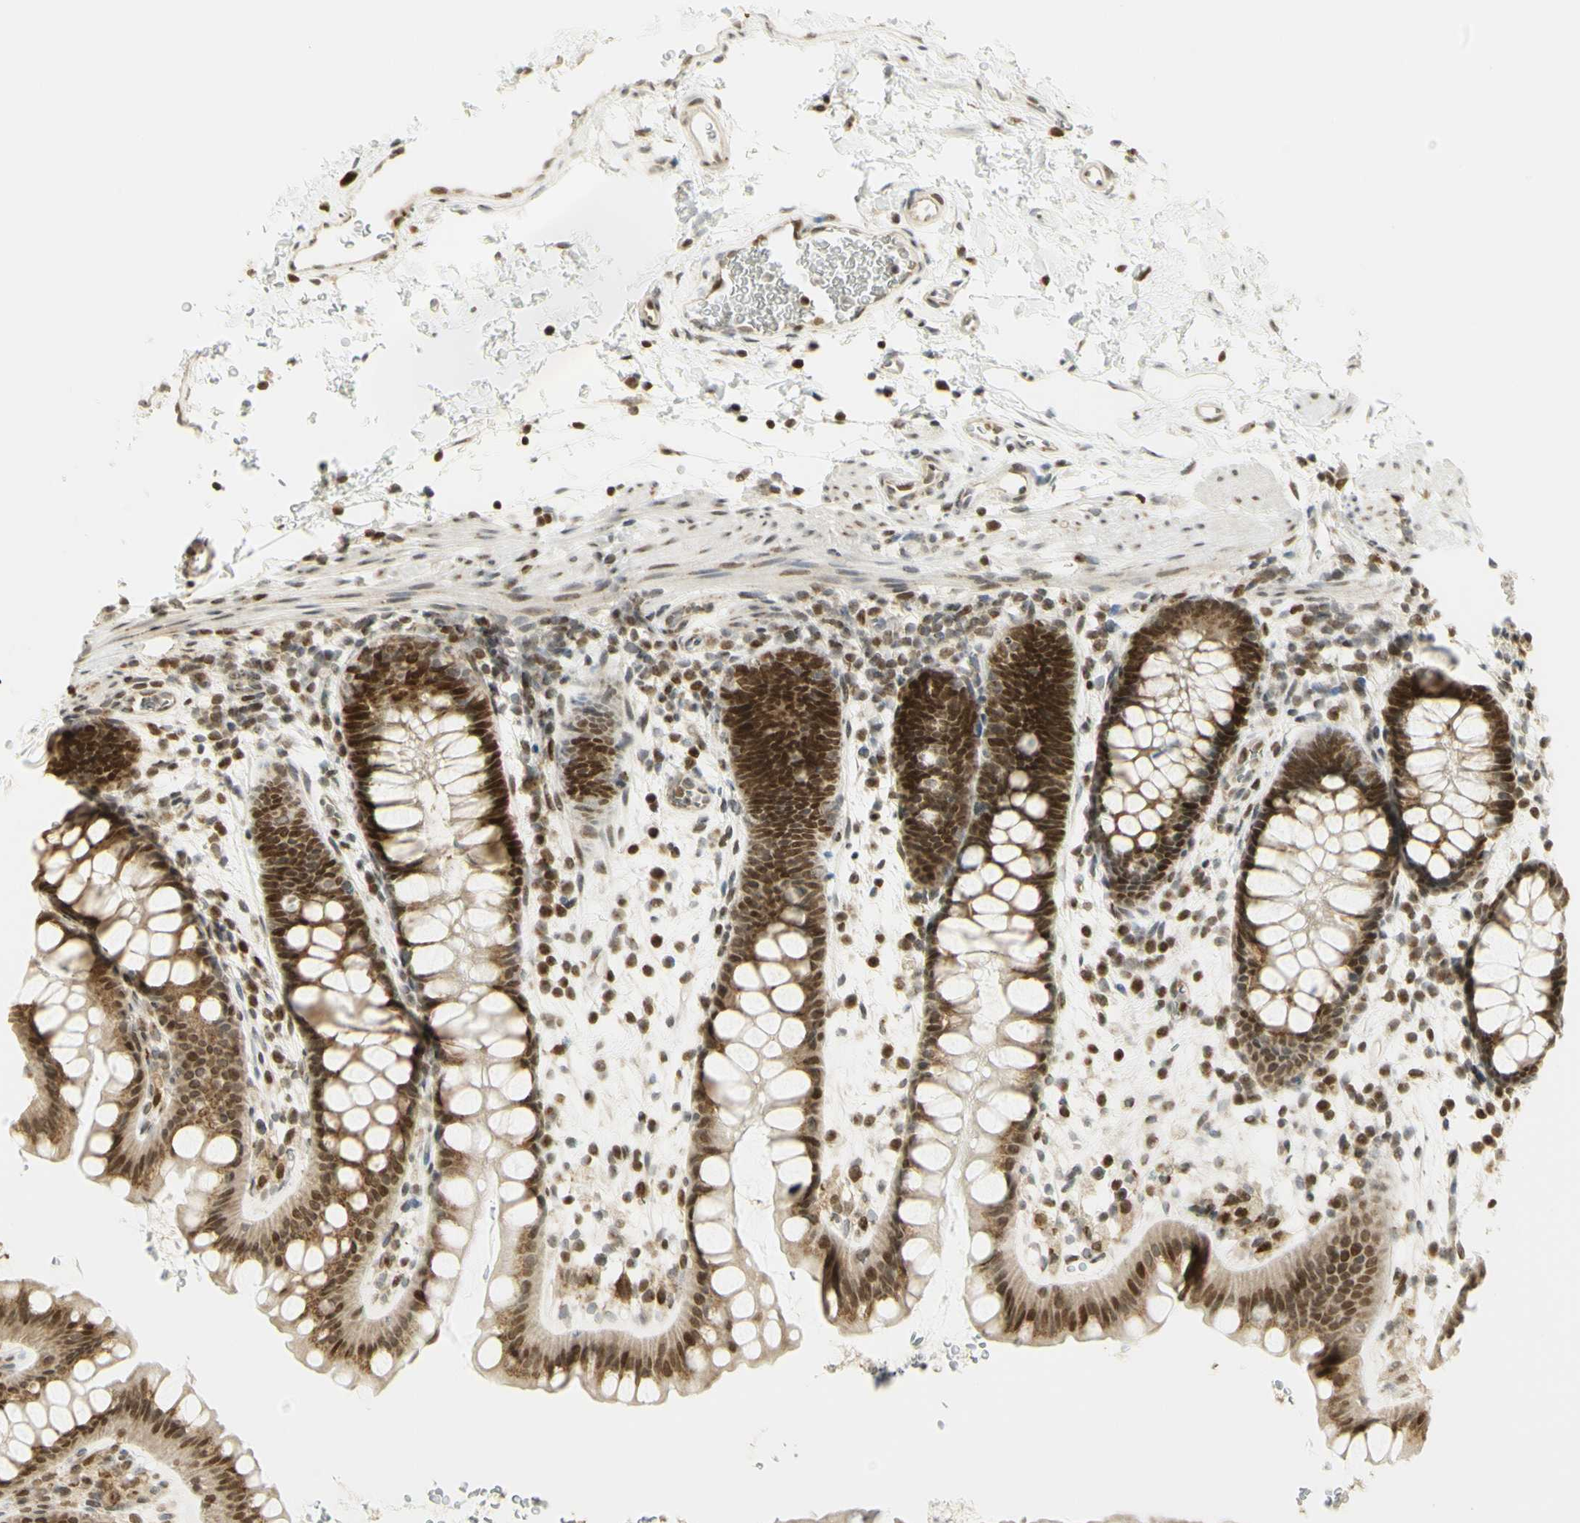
{"staining": {"intensity": "strong", "quantity": "25%-75%", "location": "cytoplasmic/membranous,nuclear"}, "tissue": "rectum", "cell_type": "Glandular cells", "image_type": "normal", "snomed": [{"axis": "morphology", "description": "Normal tissue, NOS"}, {"axis": "topography", "description": "Rectum"}], "caption": "A brown stain shows strong cytoplasmic/membranous,nuclear positivity of a protein in glandular cells of normal rectum.", "gene": "KIF11", "patient": {"sex": "female", "age": 24}}